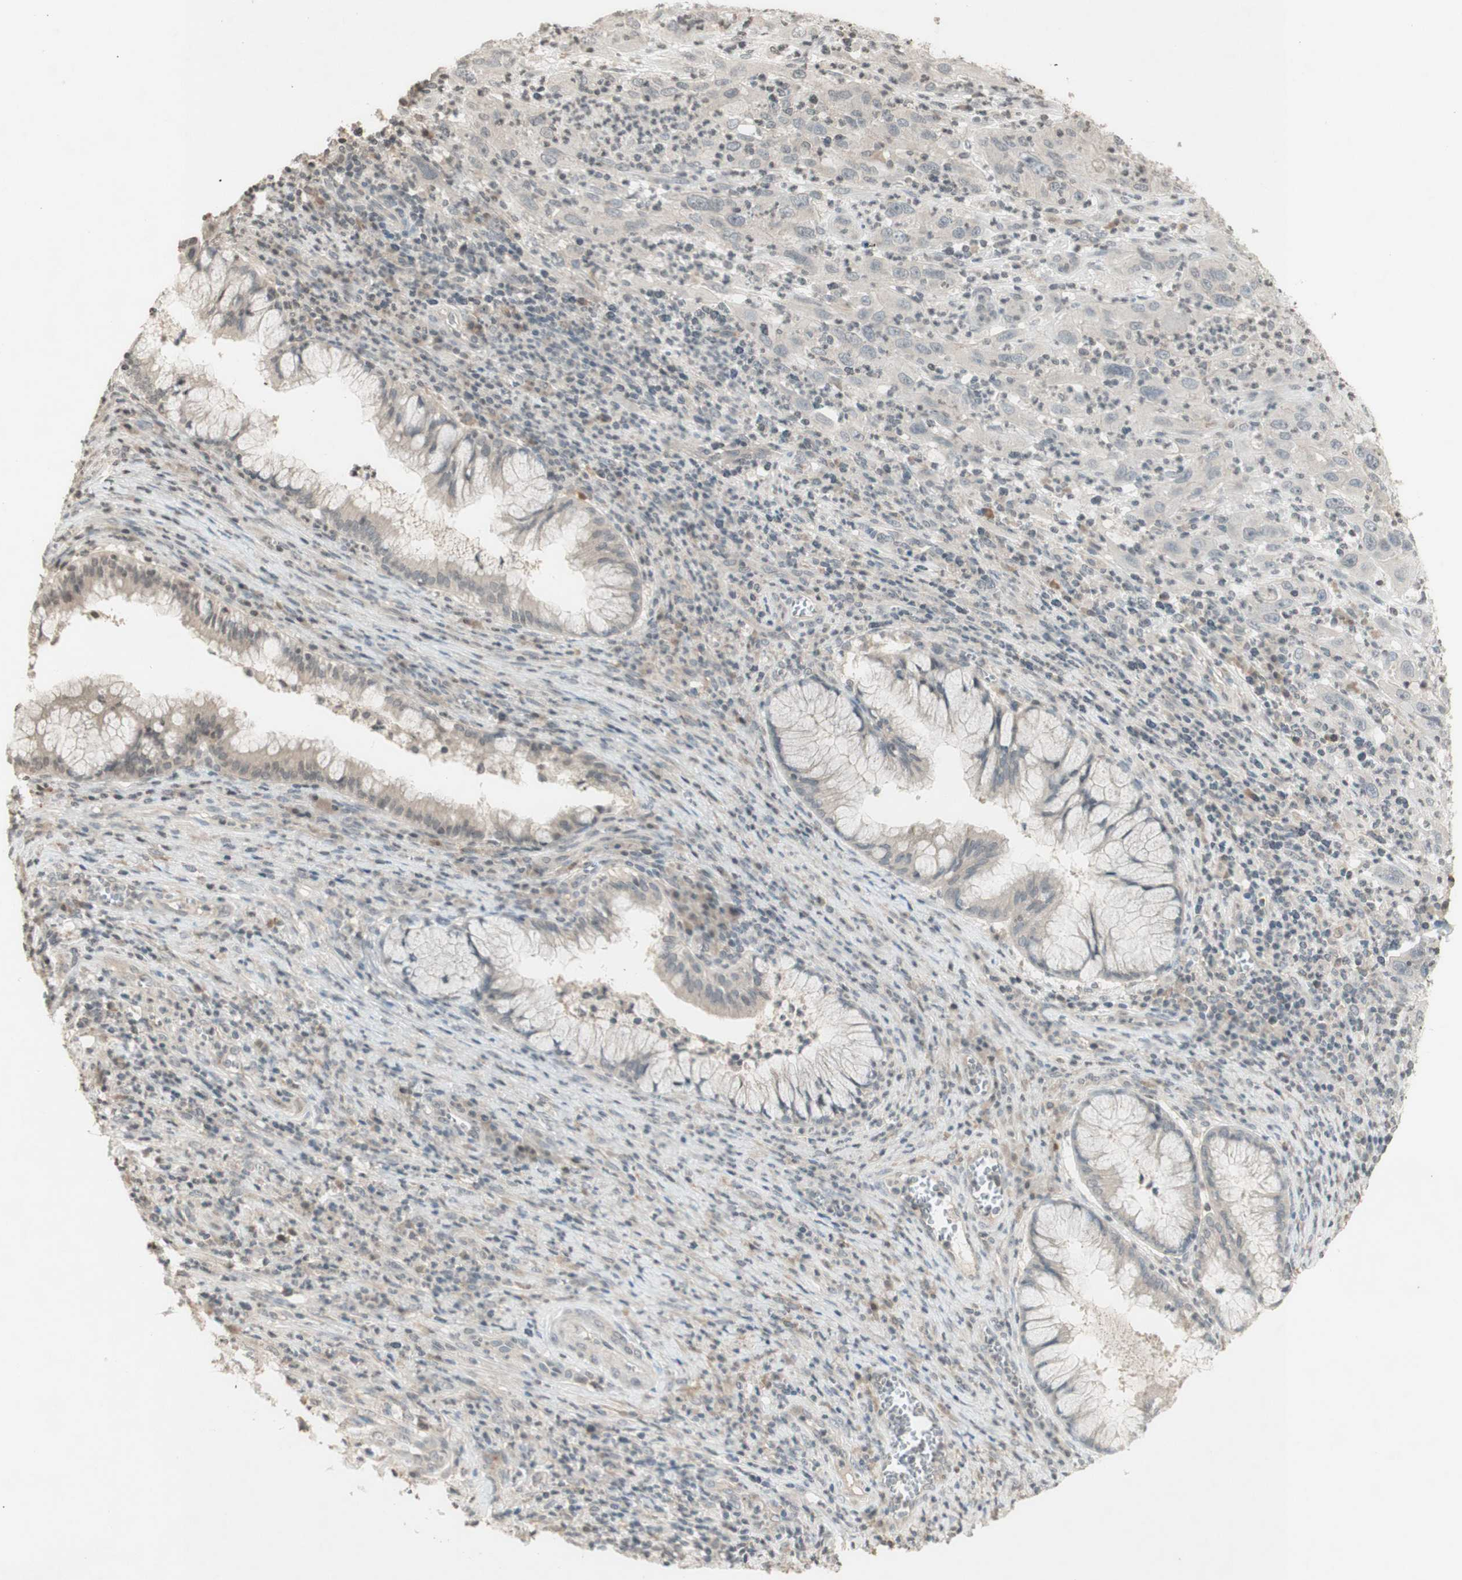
{"staining": {"intensity": "negative", "quantity": "none", "location": "none"}, "tissue": "cervical cancer", "cell_type": "Tumor cells", "image_type": "cancer", "snomed": [{"axis": "morphology", "description": "Squamous cell carcinoma, NOS"}, {"axis": "topography", "description": "Cervix"}], "caption": "This histopathology image is of squamous cell carcinoma (cervical) stained with IHC to label a protein in brown with the nuclei are counter-stained blue. There is no expression in tumor cells.", "gene": "GLI1", "patient": {"sex": "female", "age": 32}}